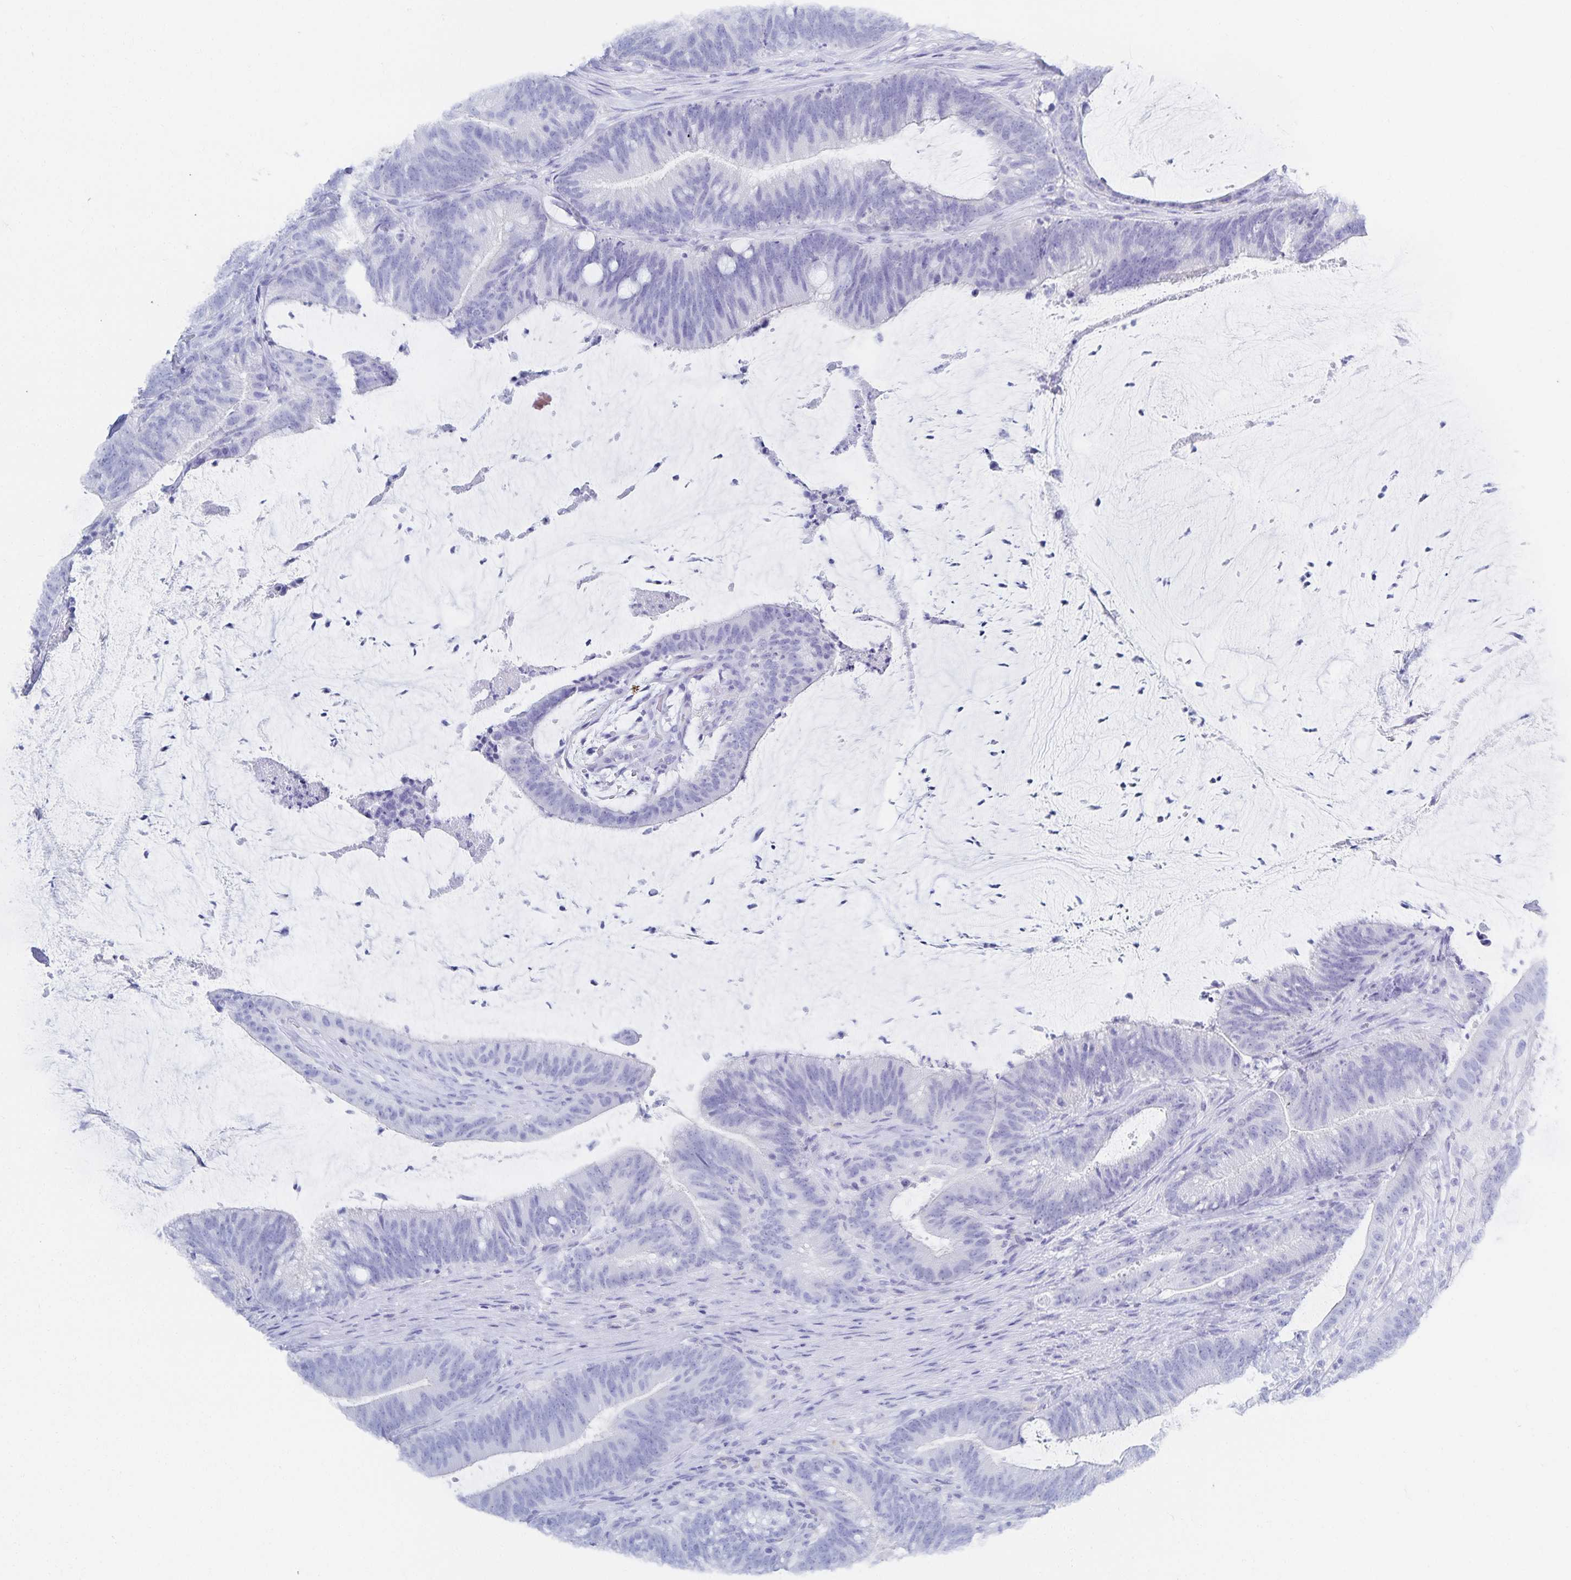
{"staining": {"intensity": "negative", "quantity": "none", "location": "none"}, "tissue": "colorectal cancer", "cell_type": "Tumor cells", "image_type": "cancer", "snomed": [{"axis": "morphology", "description": "Adenocarcinoma, NOS"}, {"axis": "topography", "description": "Colon"}], "caption": "High magnification brightfield microscopy of colorectal adenocarcinoma stained with DAB (brown) and counterstained with hematoxylin (blue): tumor cells show no significant staining.", "gene": "SNTN", "patient": {"sex": "female", "age": 43}}